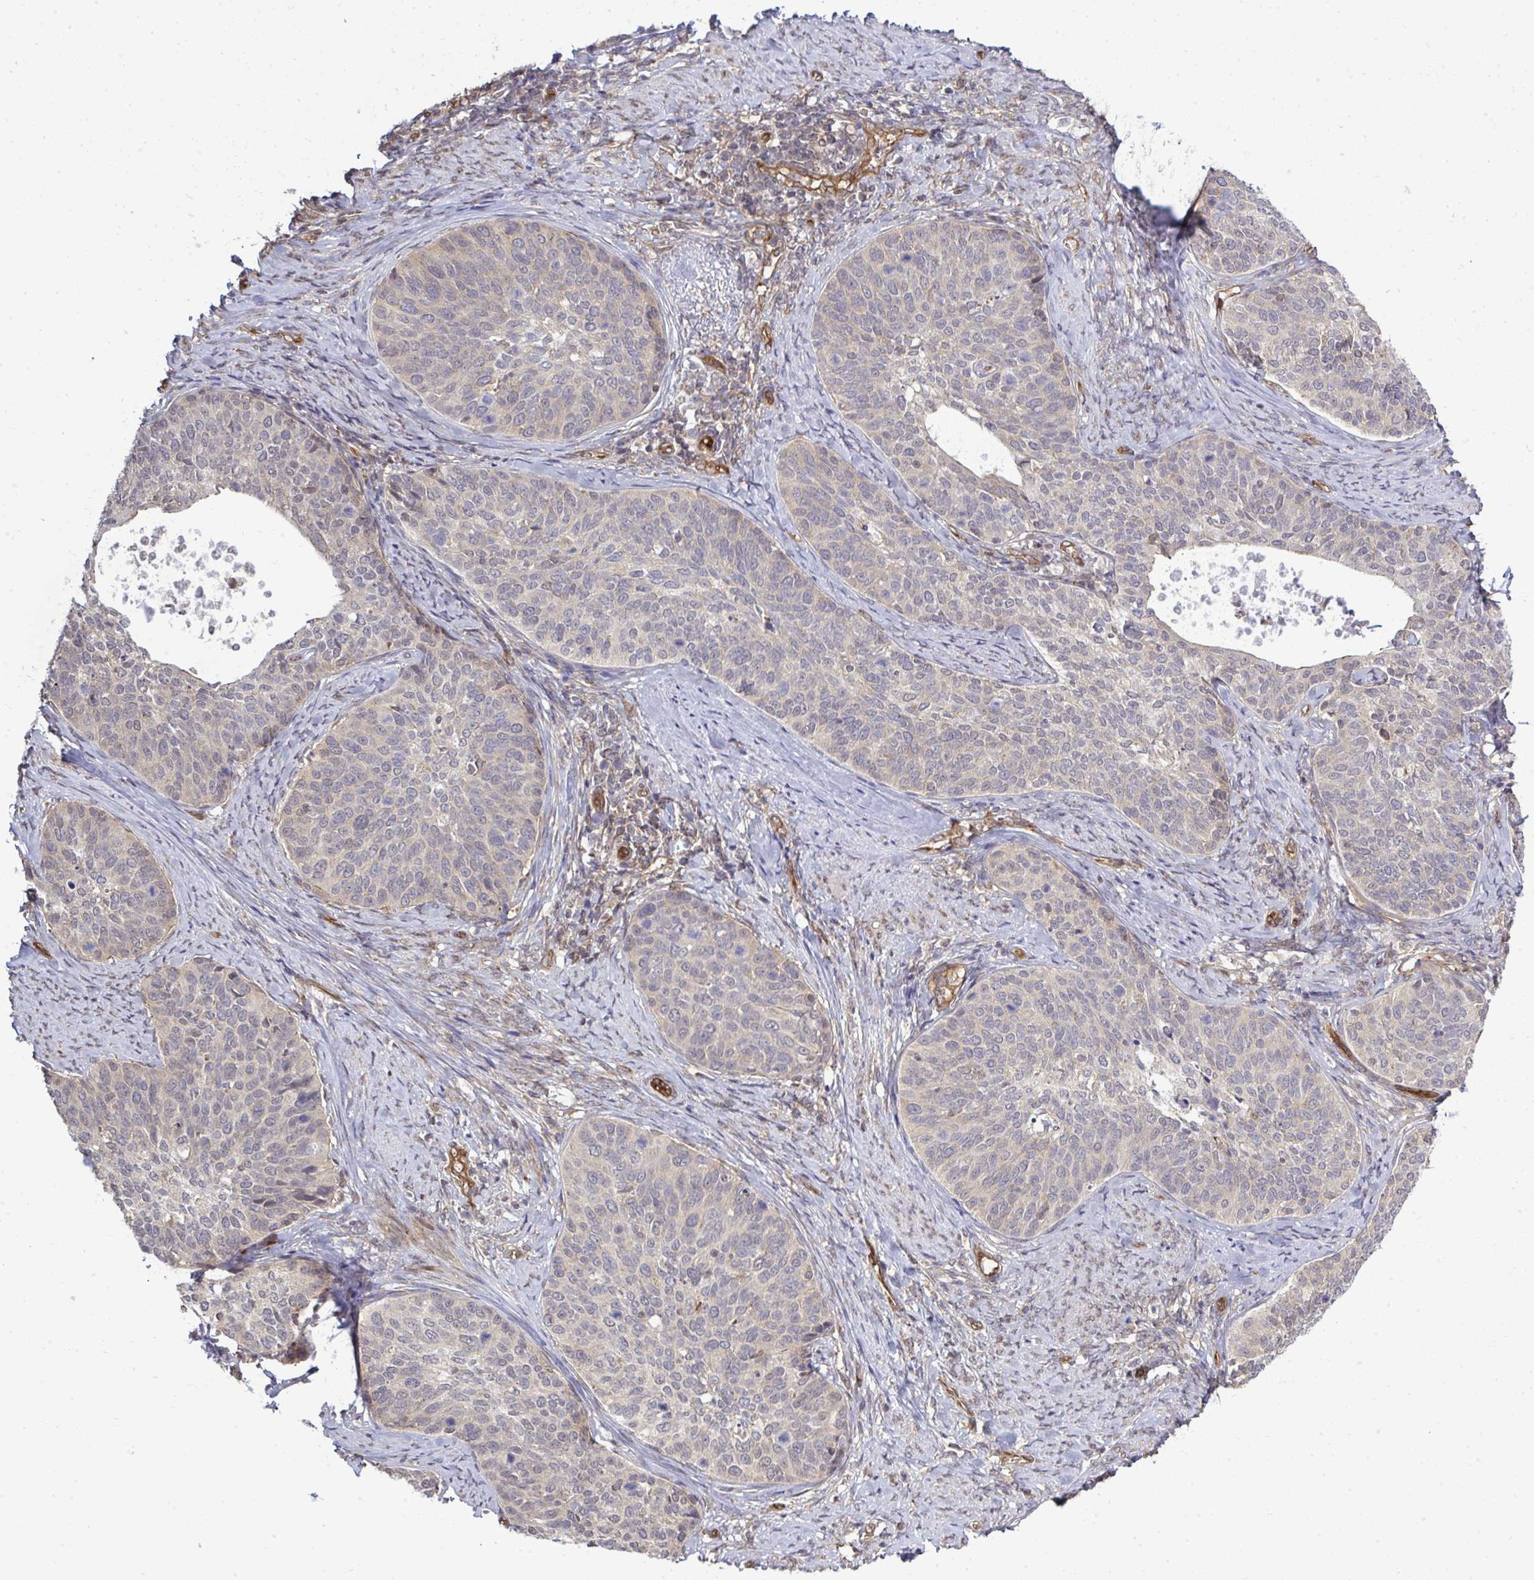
{"staining": {"intensity": "weak", "quantity": "<25%", "location": "cytoplasmic/membranous"}, "tissue": "cervical cancer", "cell_type": "Tumor cells", "image_type": "cancer", "snomed": [{"axis": "morphology", "description": "Squamous cell carcinoma, NOS"}, {"axis": "topography", "description": "Cervix"}], "caption": "Micrograph shows no significant protein expression in tumor cells of cervical cancer.", "gene": "FUT10", "patient": {"sex": "female", "age": 69}}